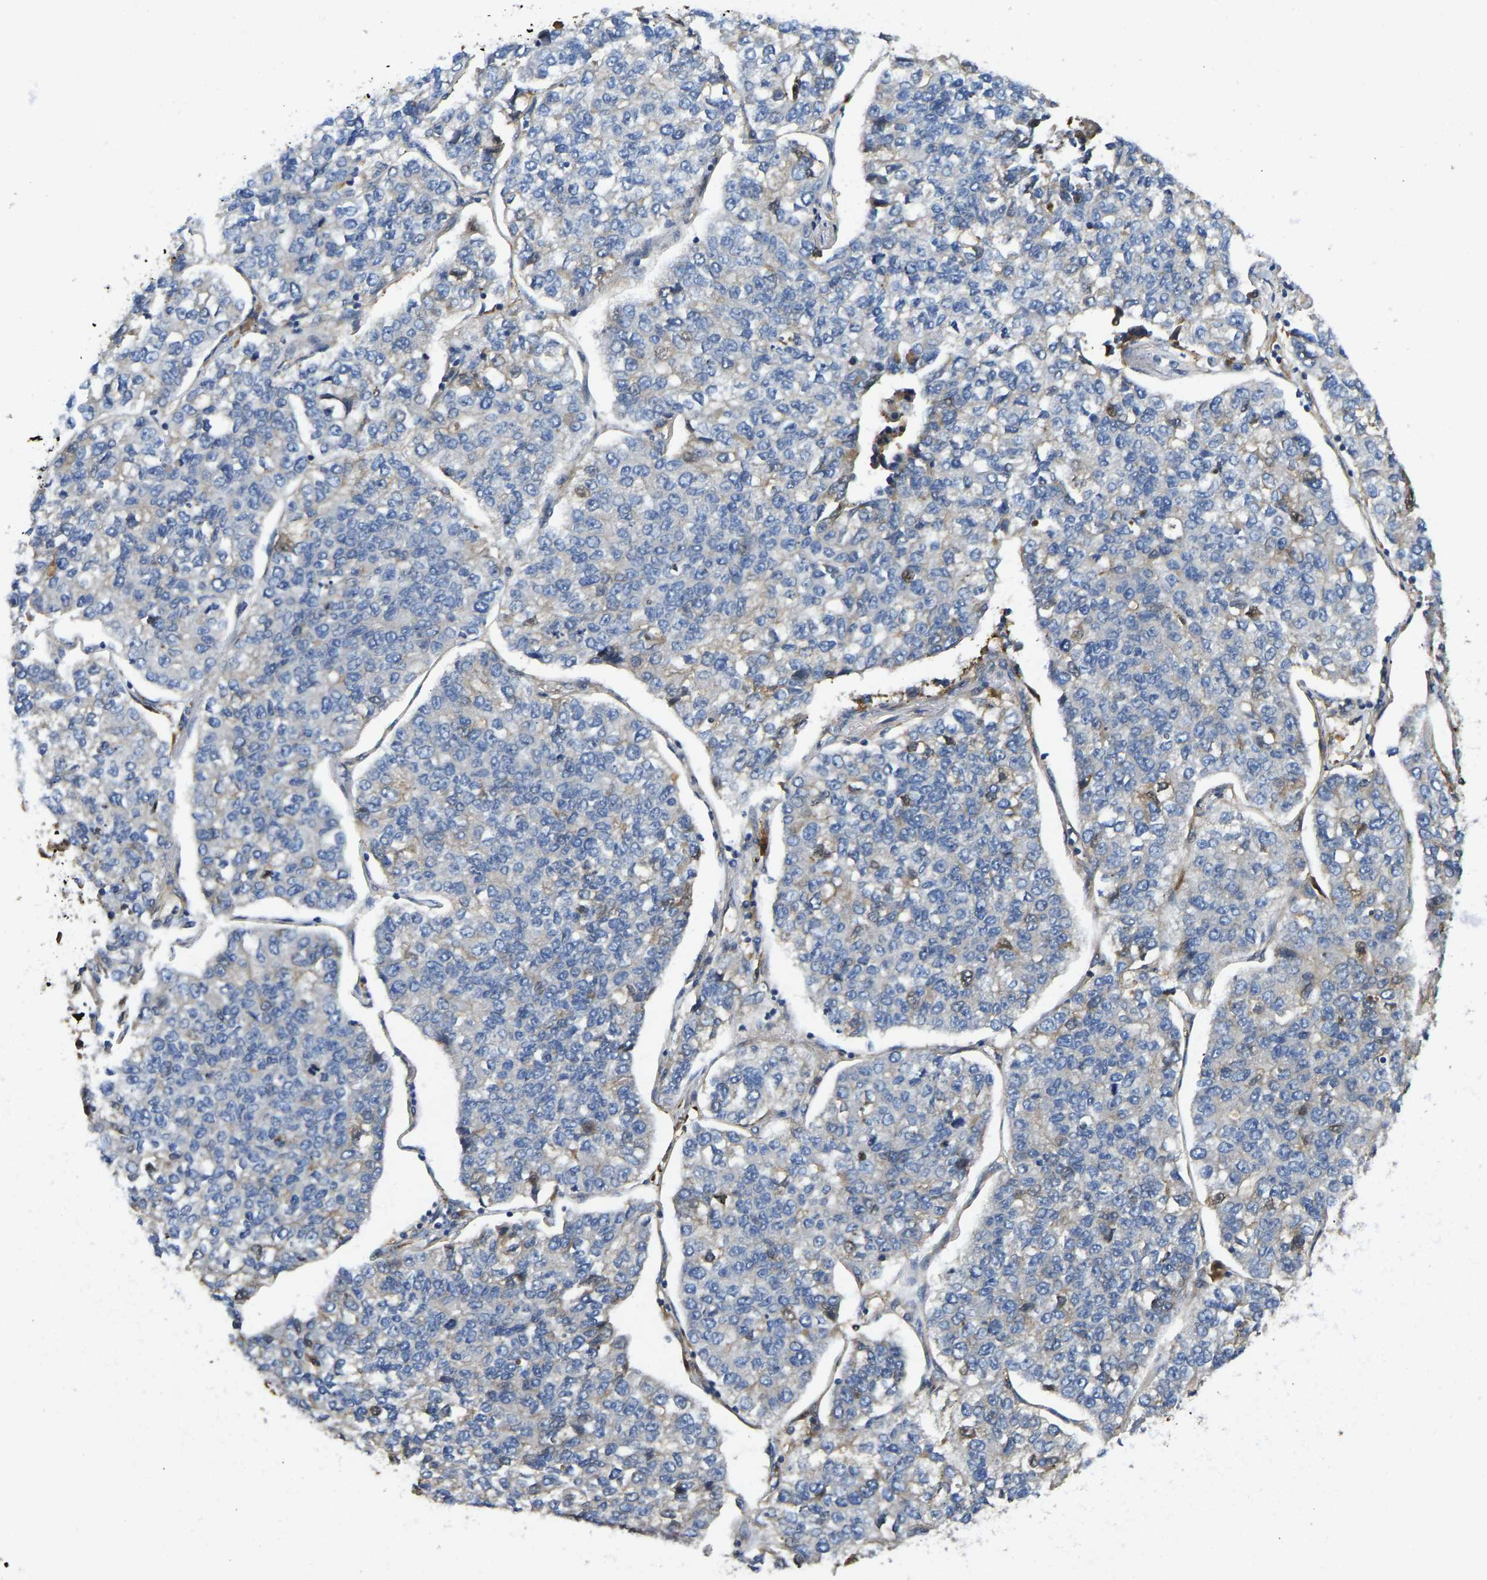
{"staining": {"intensity": "negative", "quantity": "none", "location": "none"}, "tissue": "lung cancer", "cell_type": "Tumor cells", "image_type": "cancer", "snomed": [{"axis": "morphology", "description": "Adenocarcinoma, NOS"}, {"axis": "topography", "description": "Lung"}], "caption": "Immunohistochemistry (IHC) image of neoplastic tissue: adenocarcinoma (lung) stained with DAB demonstrates no significant protein positivity in tumor cells.", "gene": "VCPKMT", "patient": {"sex": "male", "age": 49}}